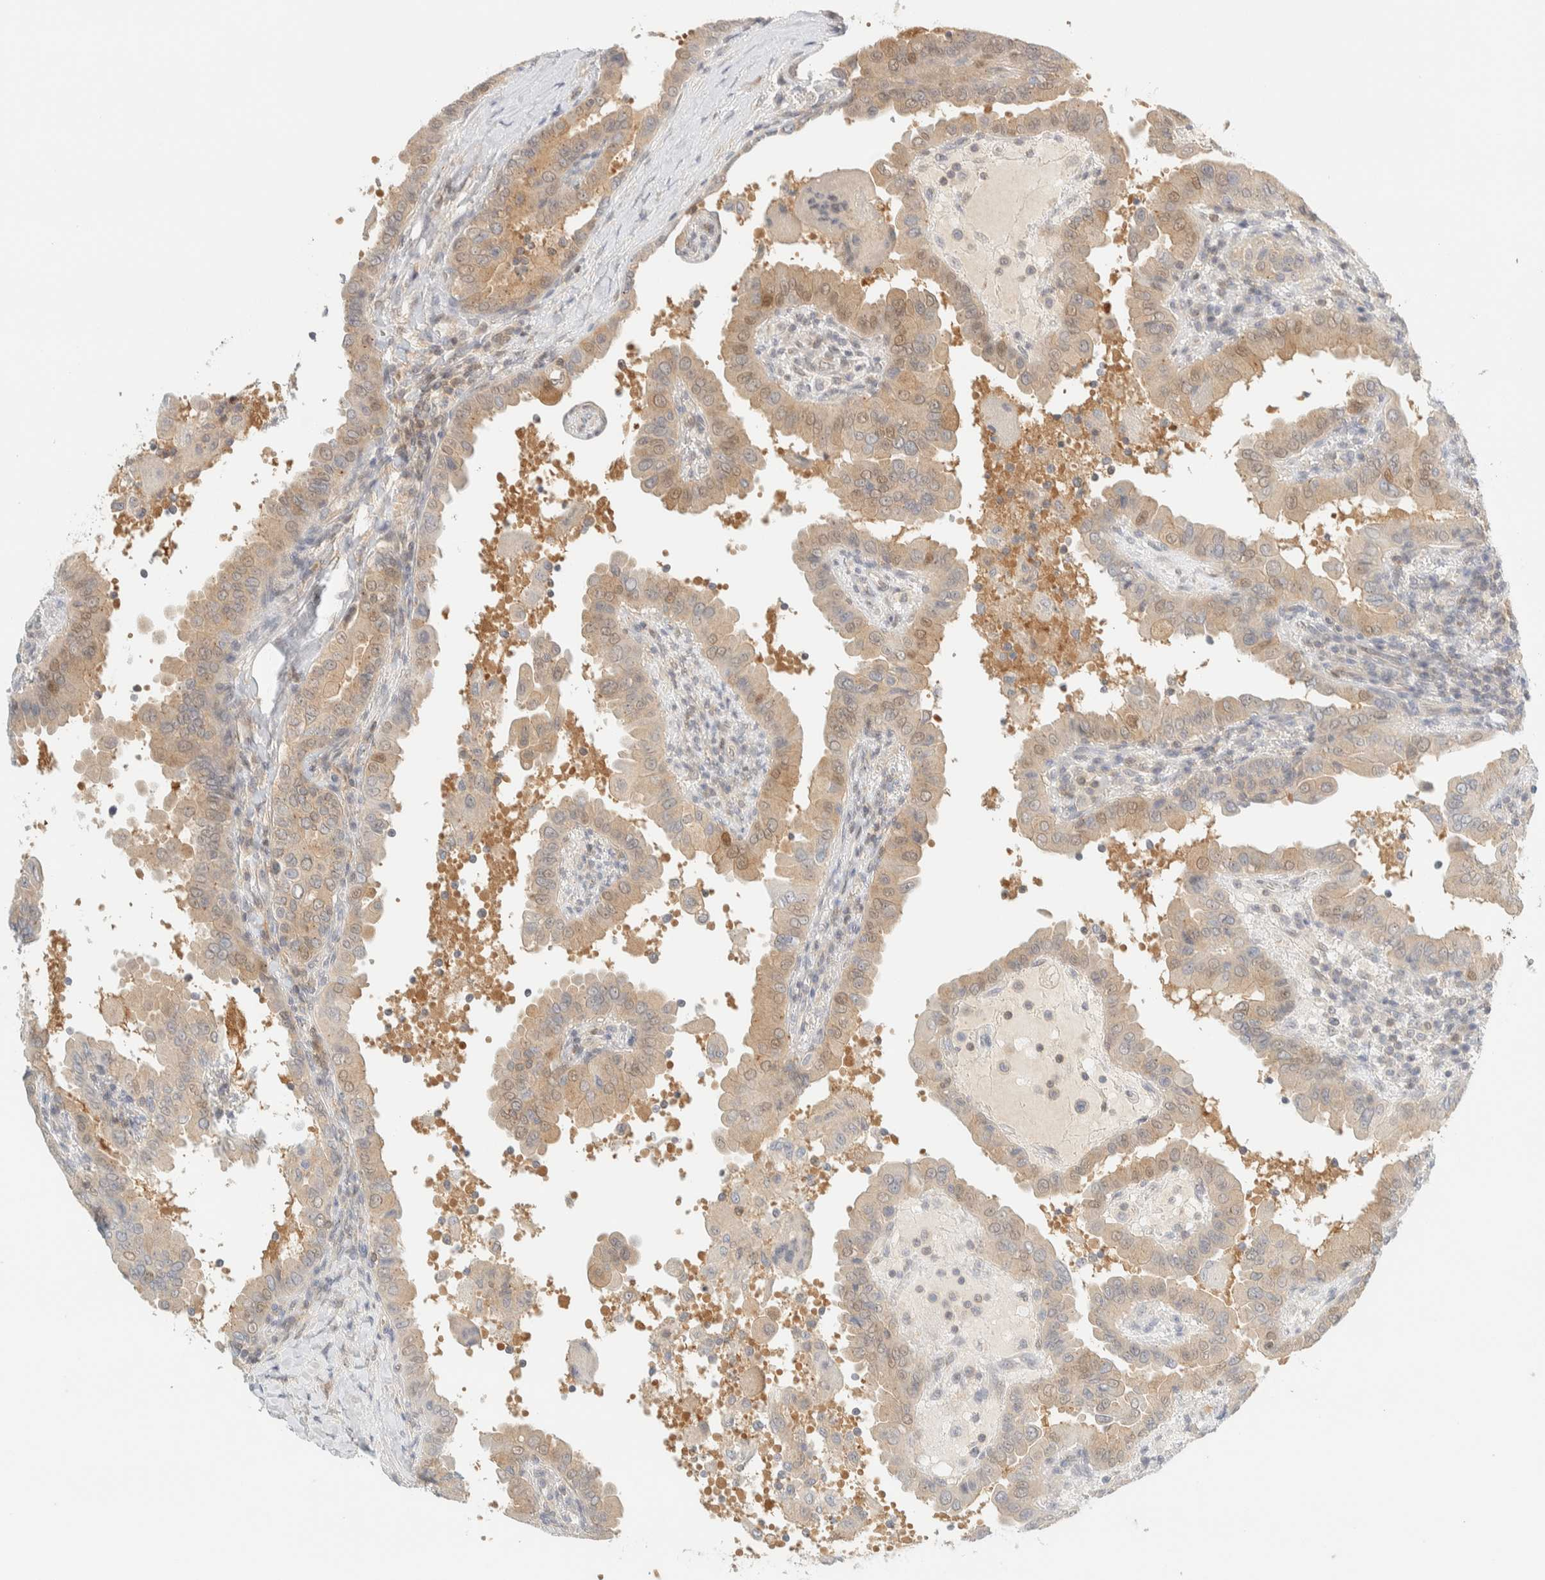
{"staining": {"intensity": "weak", "quantity": ">75%", "location": "cytoplasmic/membranous"}, "tissue": "thyroid cancer", "cell_type": "Tumor cells", "image_type": "cancer", "snomed": [{"axis": "morphology", "description": "Papillary adenocarcinoma, NOS"}, {"axis": "topography", "description": "Thyroid gland"}], "caption": "Immunohistochemistry (IHC) of human thyroid cancer demonstrates low levels of weak cytoplasmic/membranous expression in approximately >75% of tumor cells. Using DAB (3,3'-diaminobenzidine) (brown) and hematoxylin (blue) stains, captured at high magnification using brightfield microscopy.", "gene": "PCYT2", "patient": {"sex": "male", "age": 33}}